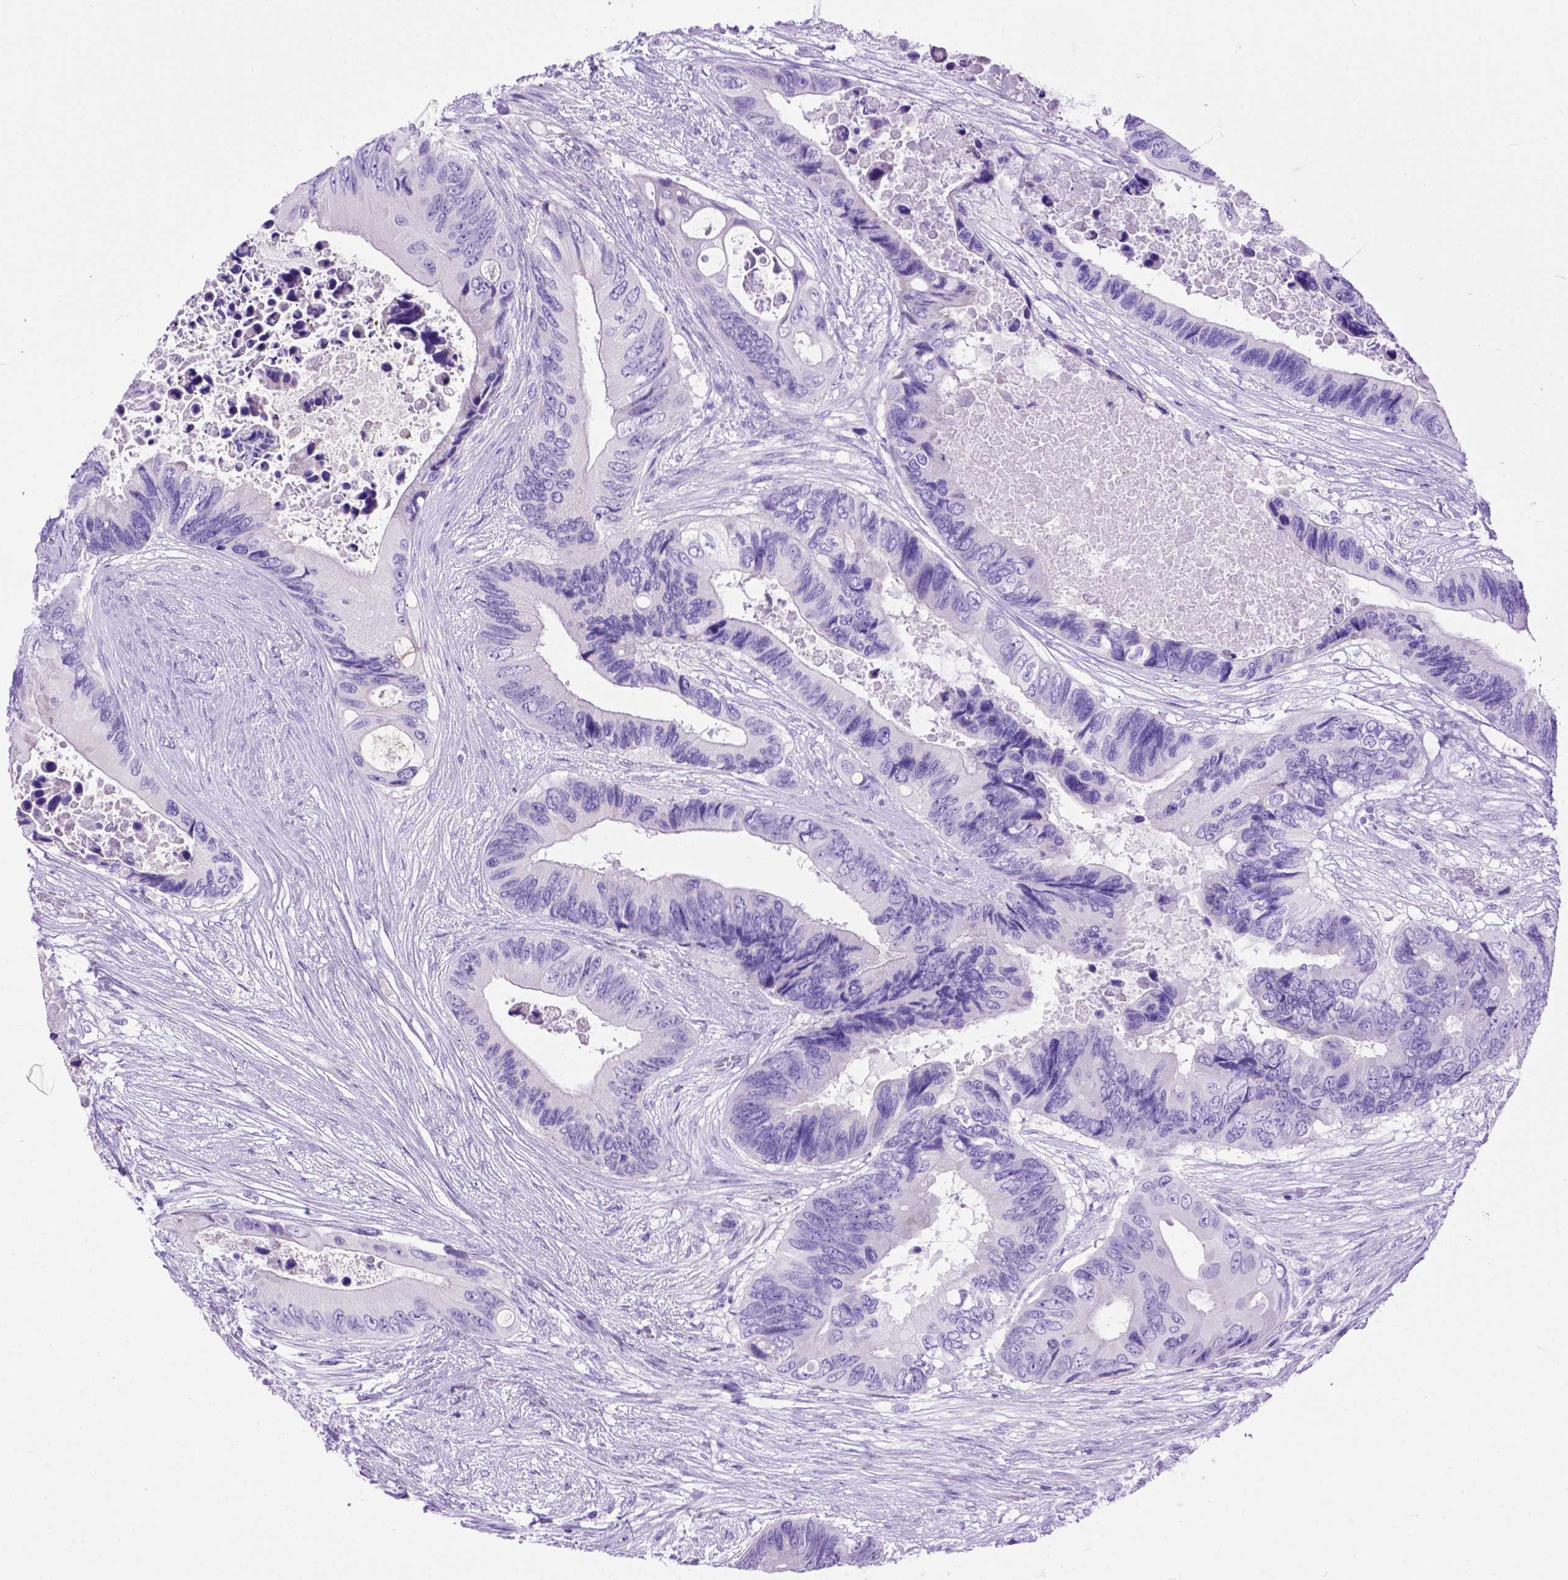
{"staining": {"intensity": "negative", "quantity": "none", "location": "none"}, "tissue": "colorectal cancer", "cell_type": "Tumor cells", "image_type": "cancer", "snomed": [{"axis": "morphology", "description": "Adenocarcinoma, NOS"}, {"axis": "topography", "description": "Rectum"}], "caption": "Tumor cells are negative for protein expression in human colorectal adenocarcinoma.", "gene": "ODAD3", "patient": {"sex": "male", "age": 63}}